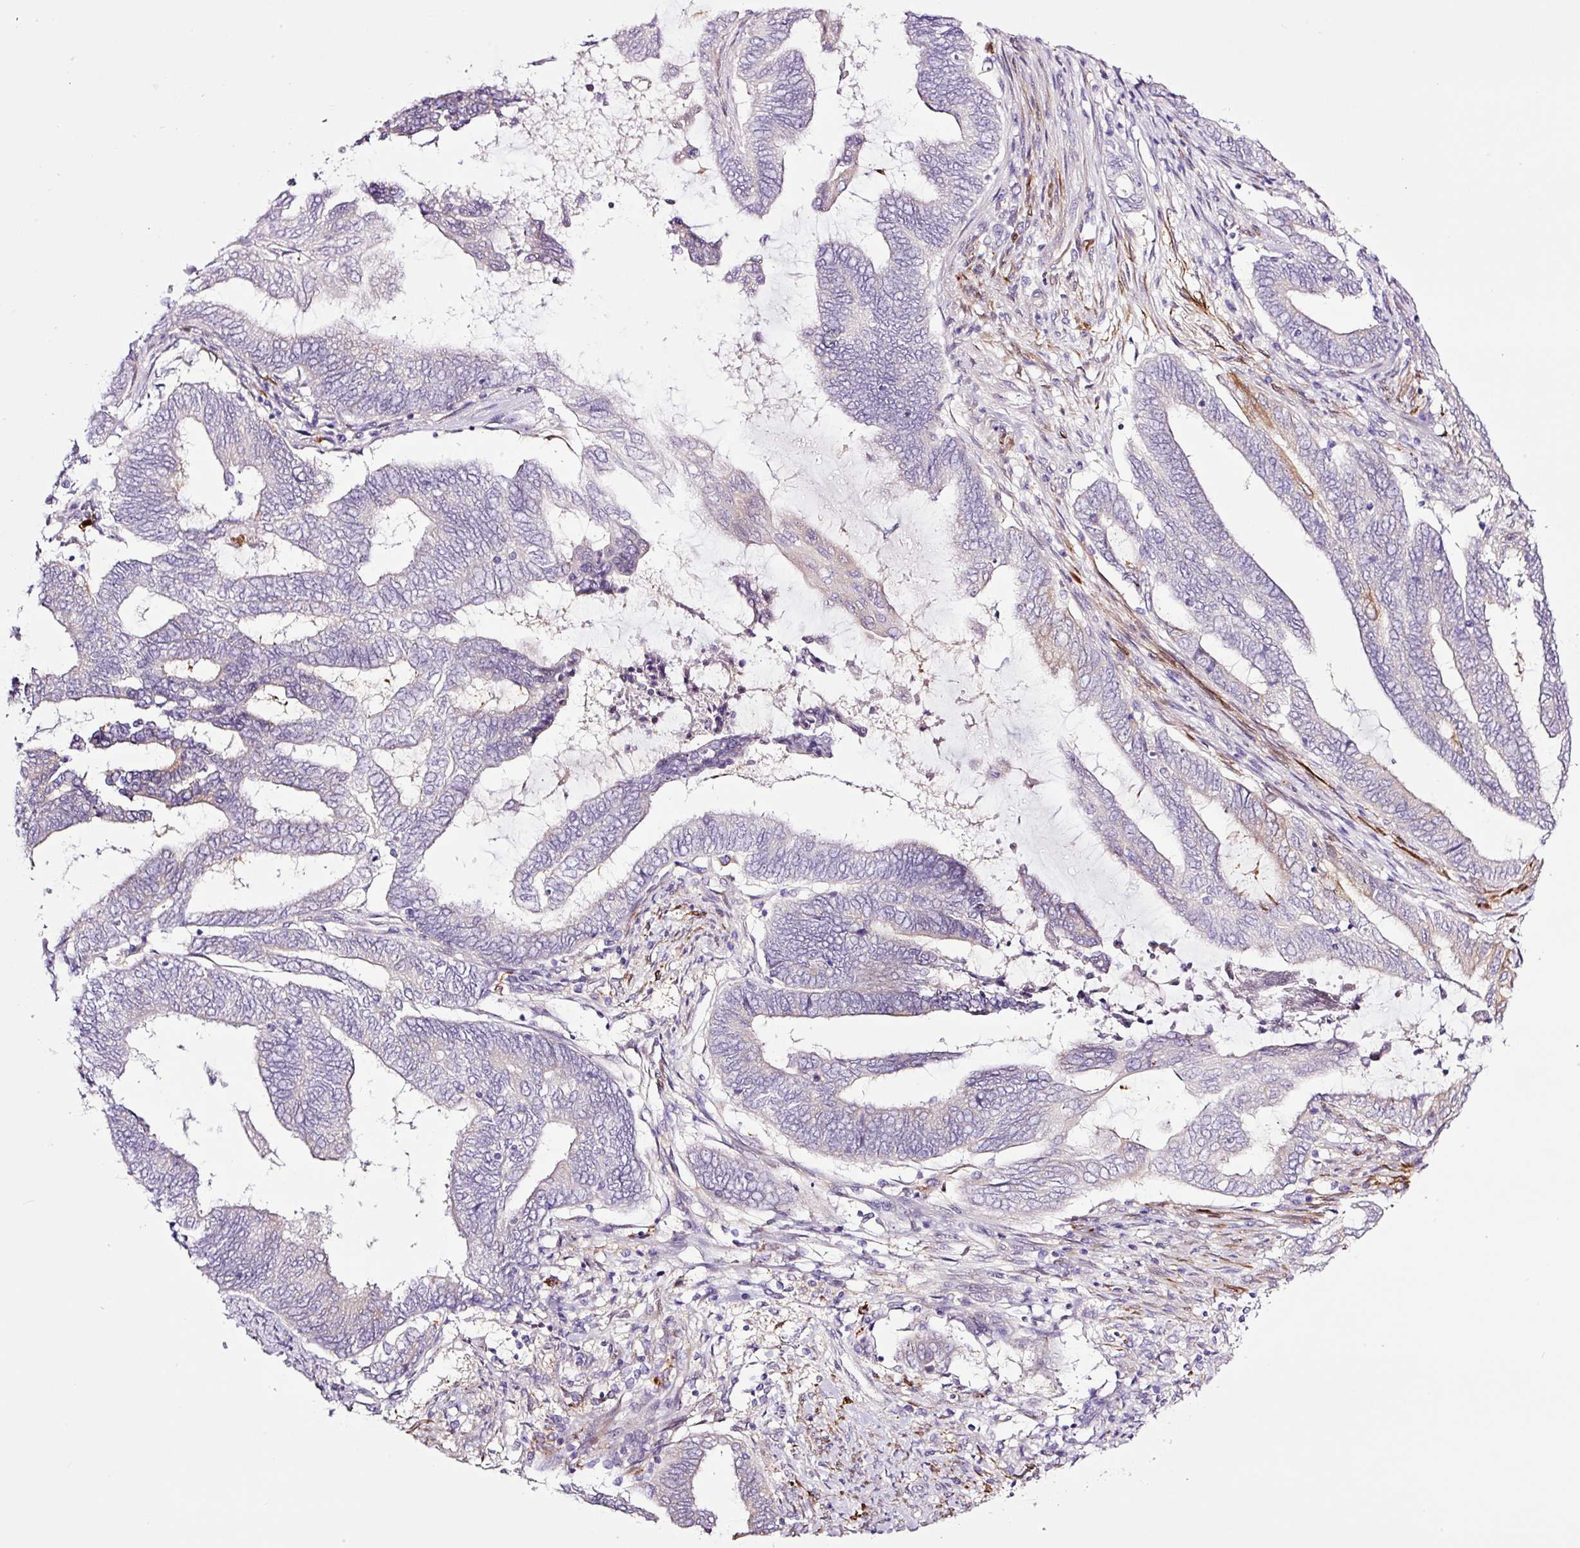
{"staining": {"intensity": "weak", "quantity": "<25%", "location": "cytoplasmic/membranous"}, "tissue": "endometrial cancer", "cell_type": "Tumor cells", "image_type": "cancer", "snomed": [{"axis": "morphology", "description": "Adenocarcinoma, NOS"}, {"axis": "topography", "description": "Uterus"}, {"axis": "topography", "description": "Endometrium"}], "caption": "Immunohistochemistry of endometrial adenocarcinoma reveals no staining in tumor cells. (DAB immunohistochemistry with hematoxylin counter stain).", "gene": "SH2D6", "patient": {"sex": "female", "age": 70}}